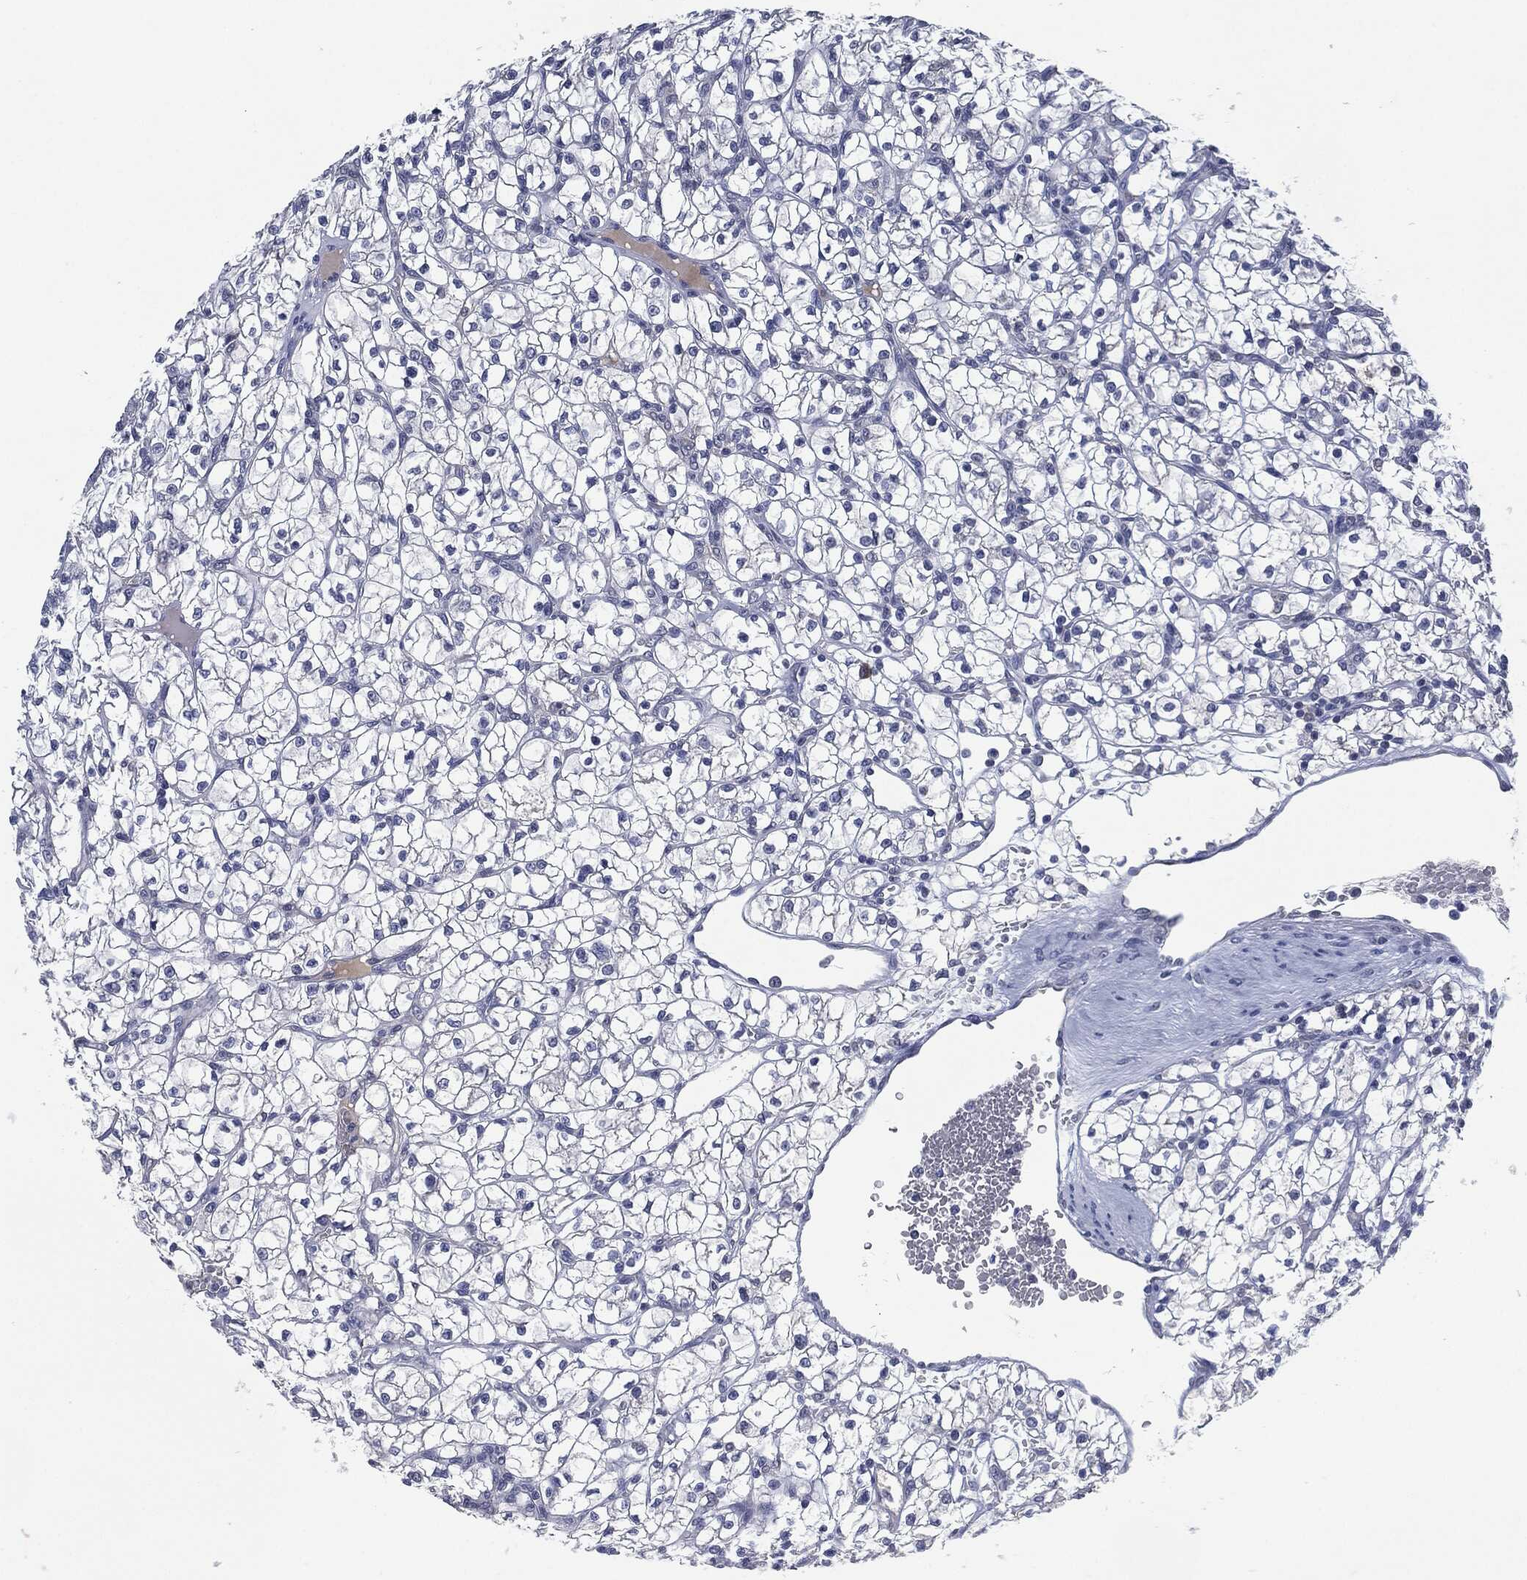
{"staining": {"intensity": "negative", "quantity": "none", "location": "none"}, "tissue": "renal cancer", "cell_type": "Tumor cells", "image_type": "cancer", "snomed": [{"axis": "morphology", "description": "Adenocarcinoma, NOS"}, {"axis": "topography", "description": "Kidney"}], "caption": "The image shows no significant staining in tumor cells of renal cancer (adenocarcinoma). (DAB immunohistochemistry (IHC) with hematoxylin counter stain).", "gene": "IL2RG", "patient": {"sex": "female", "age": 64}}